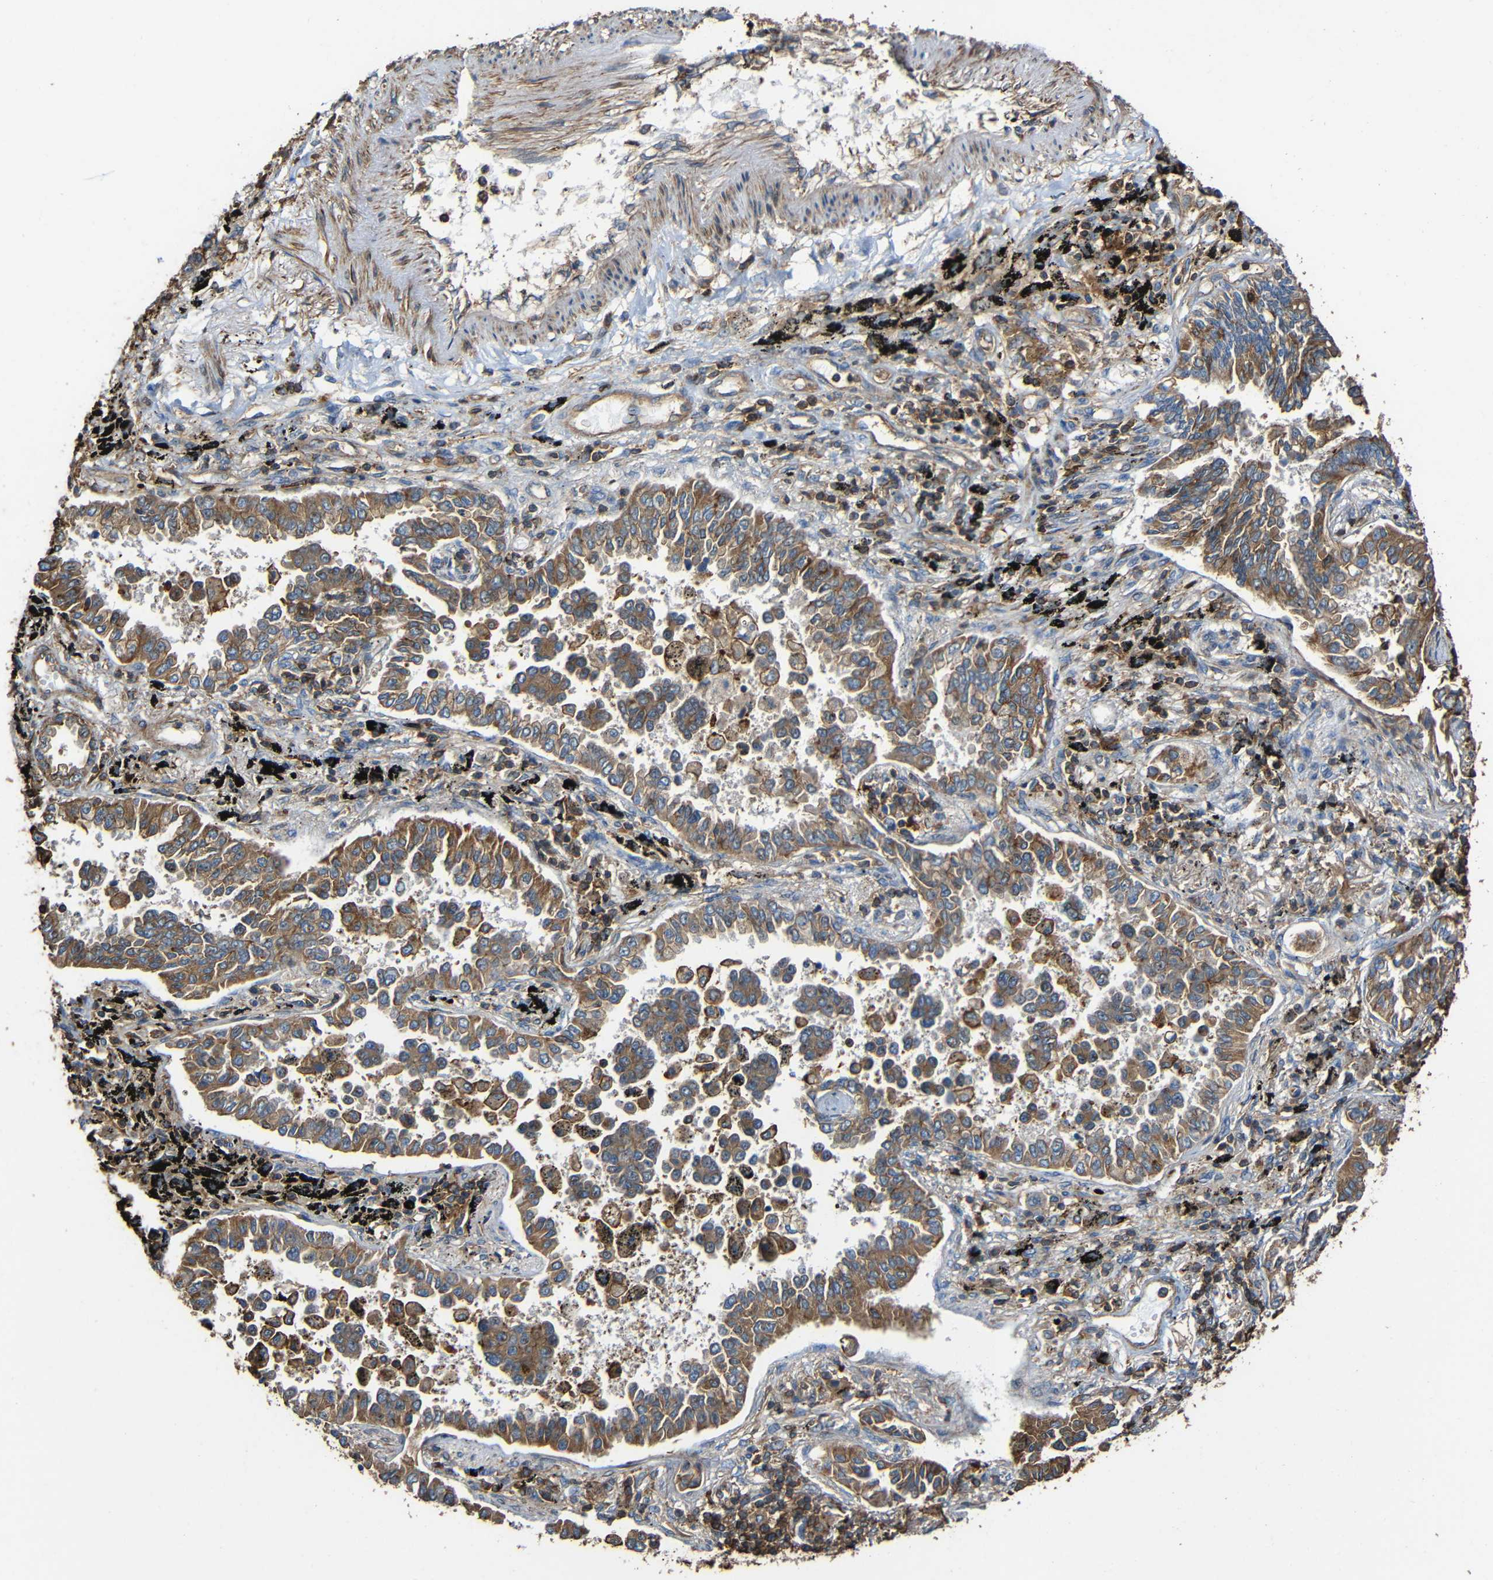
{"staining": {"intensity": "moderate", "quantity": ">75%", "location": "cytoplasmic/membranous"}, "tissue": "lung cancer", "cell_type": "Tumor cells", "image_type": "cancer", "snomed": [{"axis": "morphology", "description": "Normal tissue, NOS"}, {"axis": "morphology", "description": "Adenocarcinoma, NOS"}, {"axis": "topography", "description": "Lung"}], "caption": "A micrograph showing moderate cytoplasmic/membranous expression in approximately >75% of tumor cells in lung cancer (adenocarcinoma), as visualized by brown immunohistochemical staining.", "gene": "RHOT2", "patient": {"sex": "male", "age": 59}}